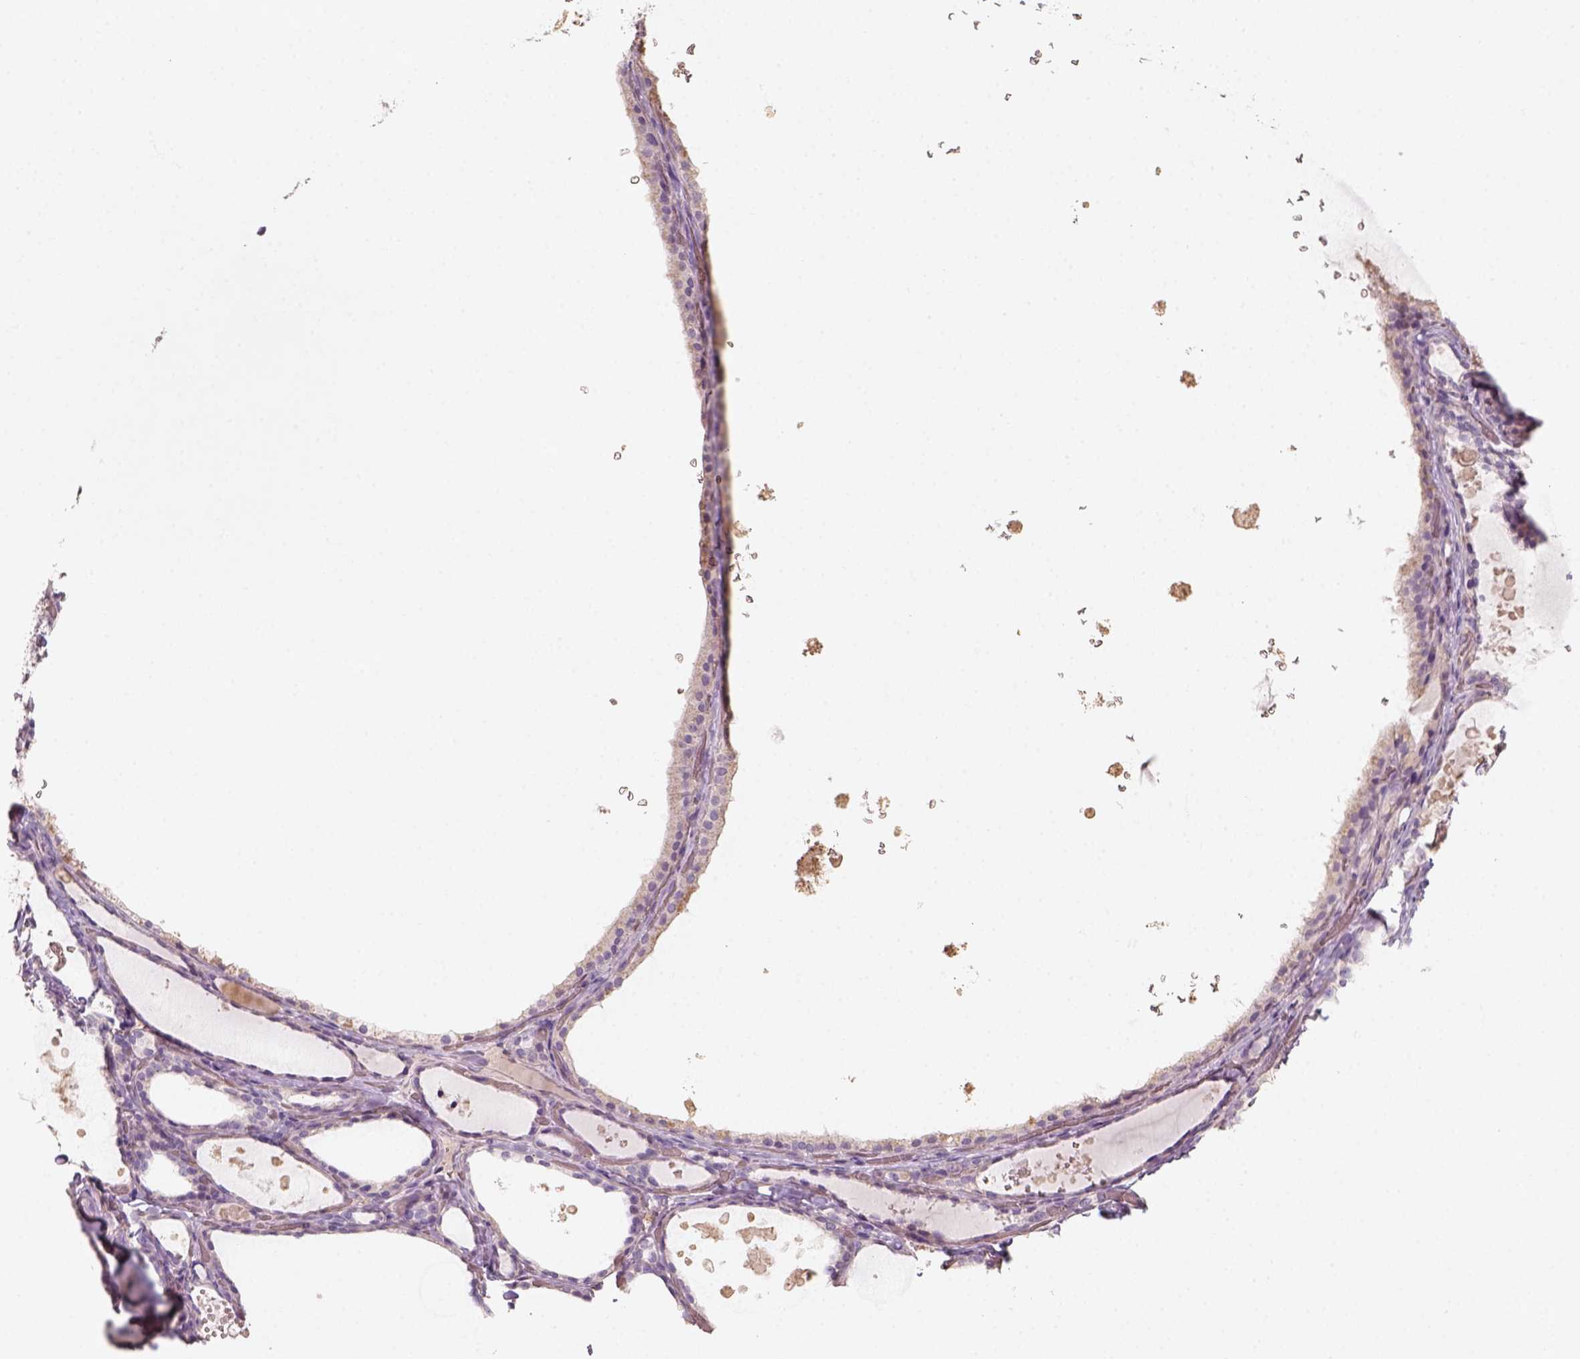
{"staining": {"intensity": "weak", "quantity": "<25%", "location": "cytoplasmic/membranous"}, "tissue": "thyroid gland", "cell_type": "Glandular cells", "image_type": "normal", "snomed": [{"axis": "morphology", "description": "Normal tissue, NOS"}, {"axis": "topography", "description": "Thyroid gland"}], "caption": "DAB immunohistochemical staining of benign human thyroid gland reveals no significant positivity in glandular cells. The staining is performed using DAB brown chromogen with nuclei counter-stained in using hematoxylin.", "gene": "AQP9", "patient": {"sex": "female", "age": 56}}